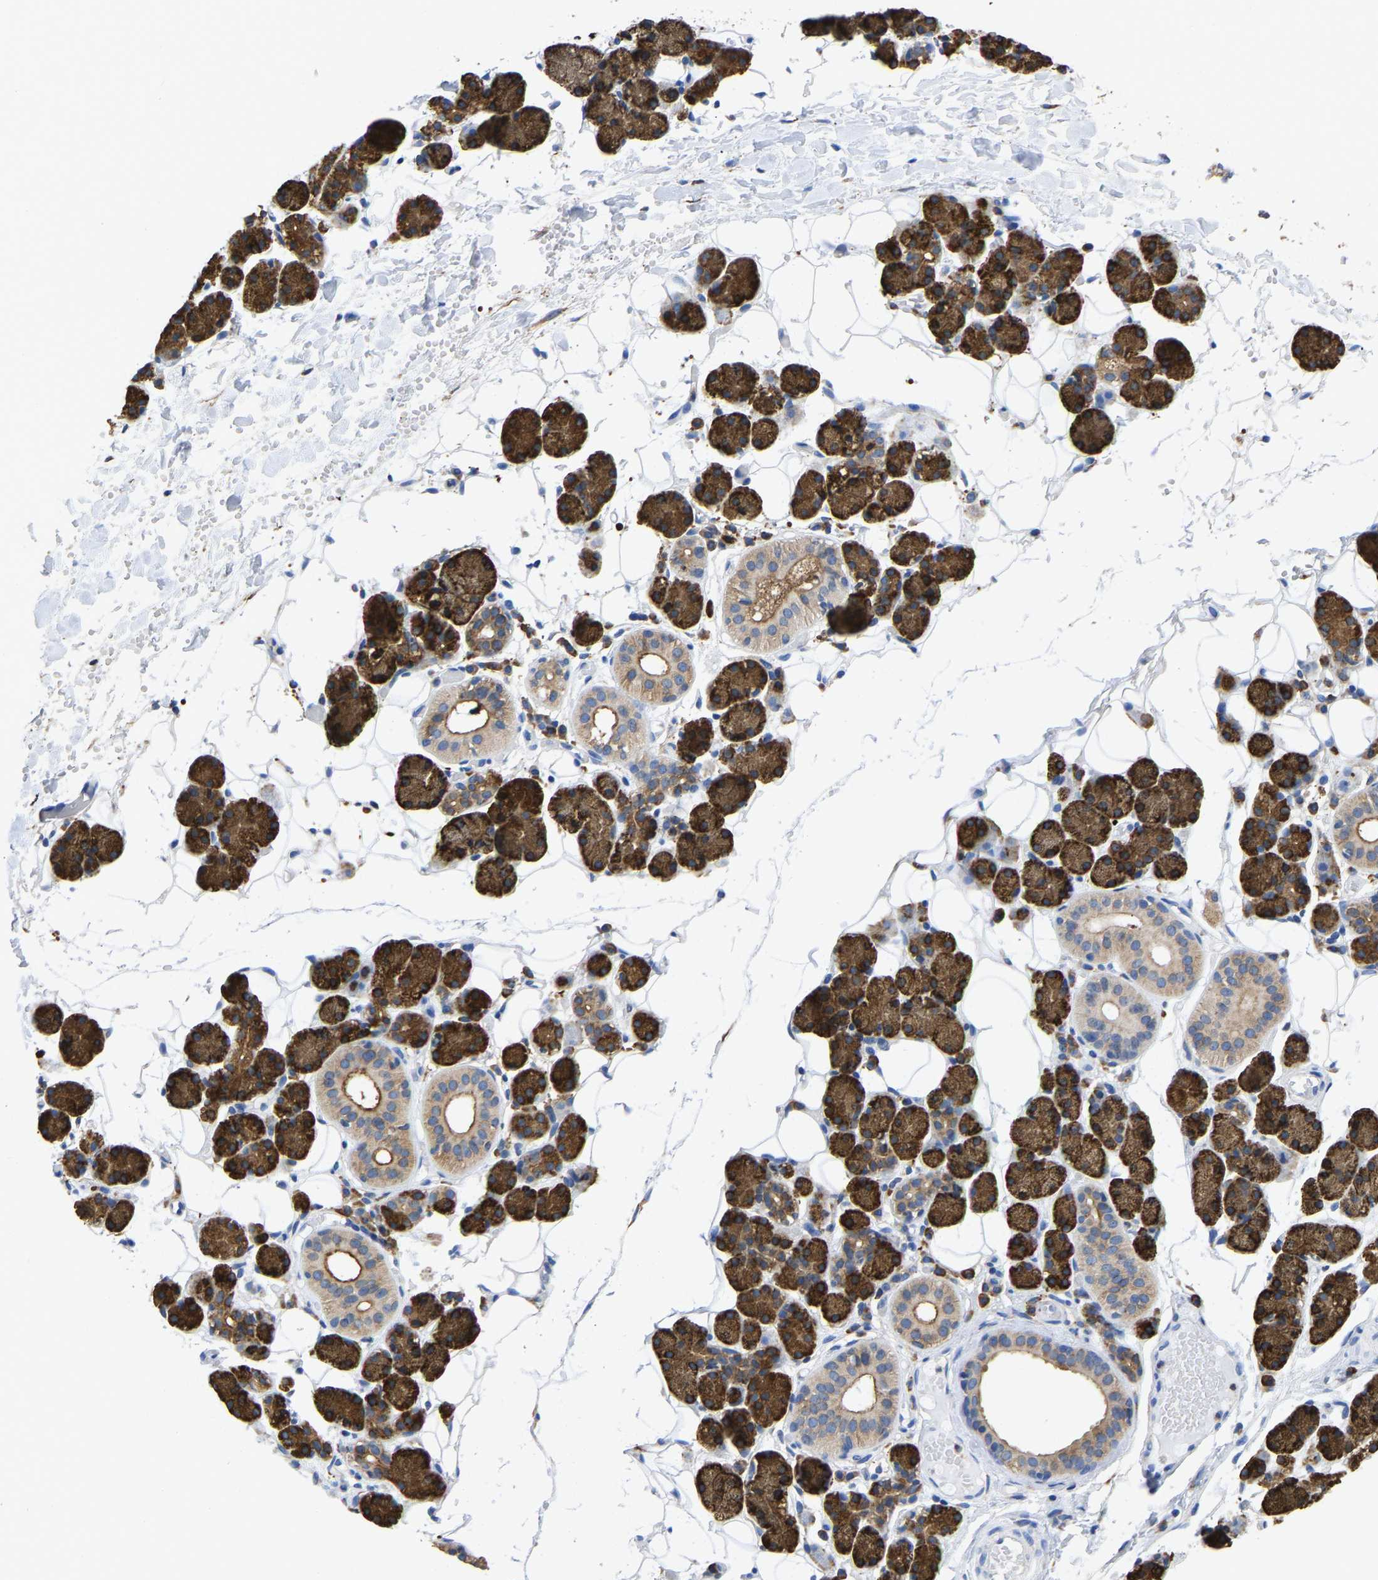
{"staining": {"intensity": "strong", "quantity": ">75%", "location": "cytoplasmic/membranous"}, "tissue": "salivary gland", "cell_type": "Glandular cells", "image_type": "normal", "snomed": [{"axis": "morphology", "description": "Normal tissue, NOS"}, {"axis": "topography", "description": "Salivary gland"}], "caption": "This is a histology image of immunohistochemistry staining of unremarkable salivary gland, which shows strong expression in the cytoplasmic/membranous of glandular cells.", "gene": "P4HB", "patient": {"sex": "female", "age": 33}}